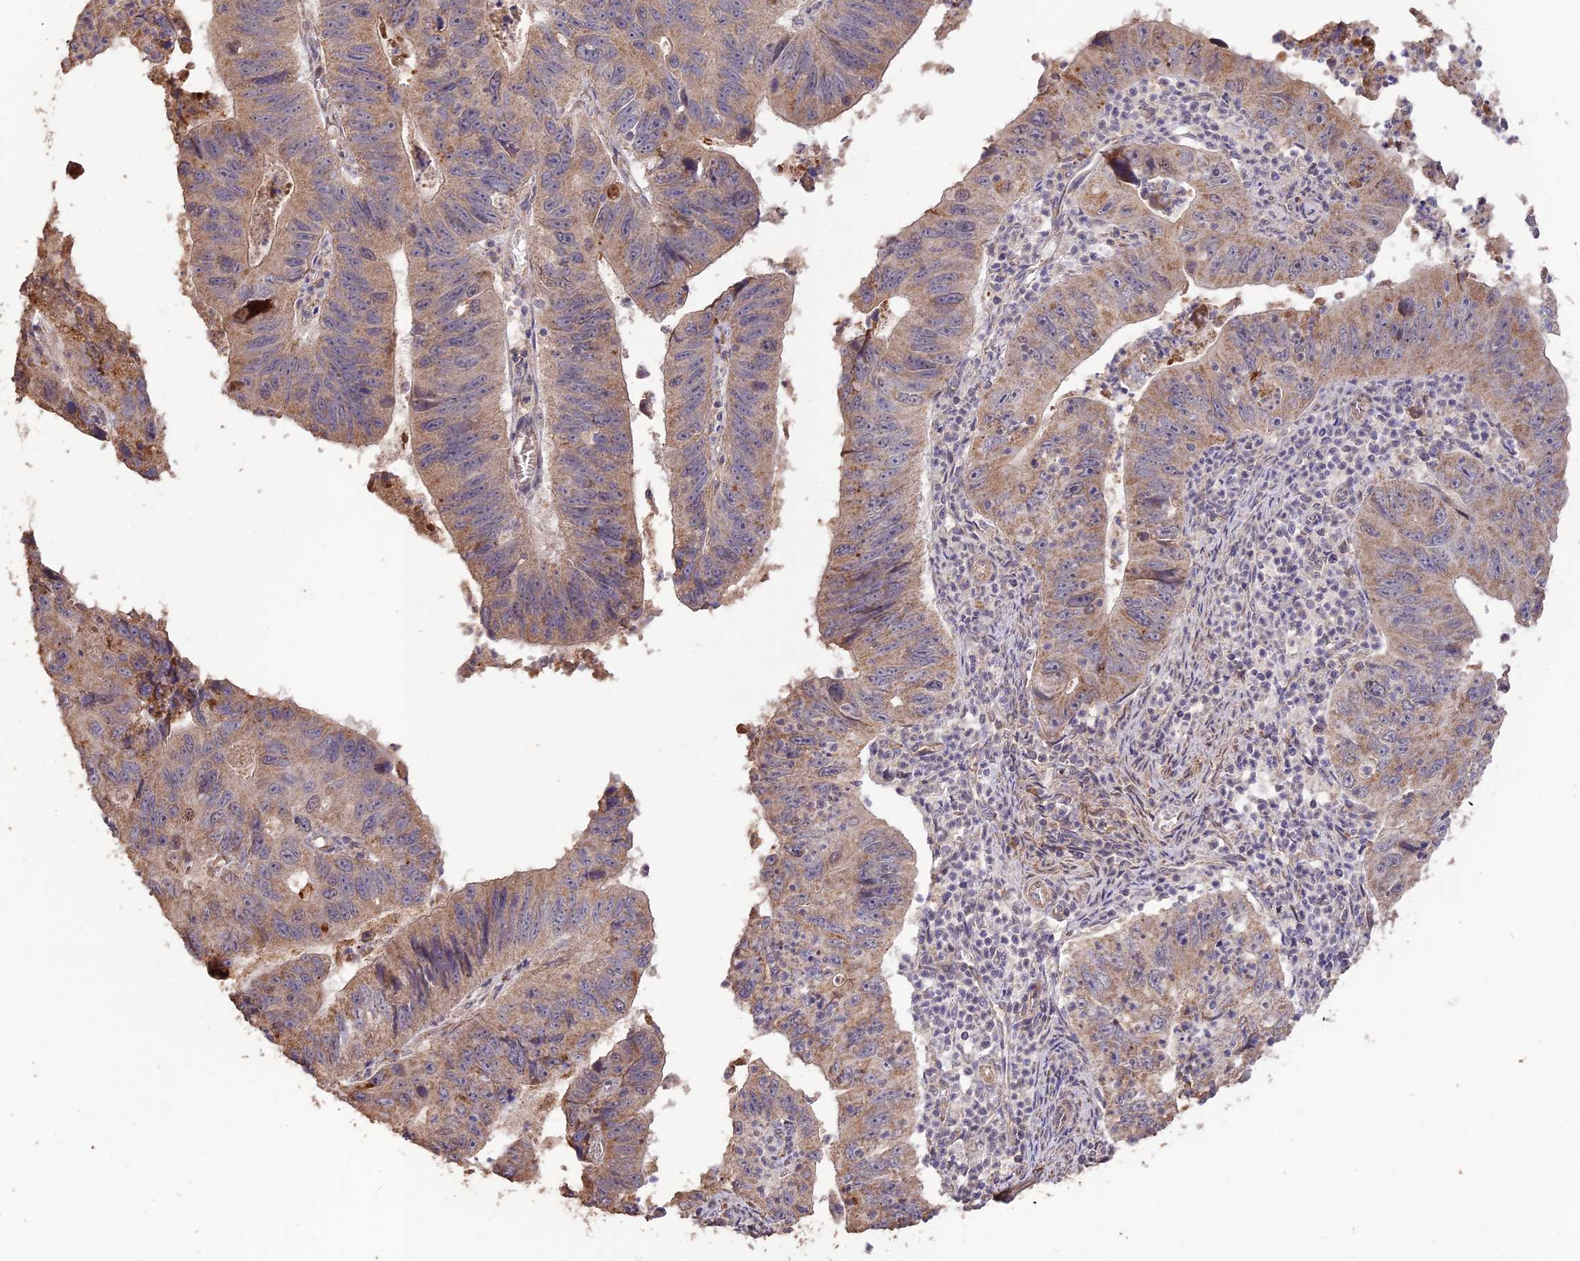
{"staining": {"intensity": "moderate", "quantity": "25%-75%", "location": "cytoplasmic/membranous"}, "tissue": "stomach cancer", "cell_type": "Tumor cells", "image_type": "cancer", "snomed": [{"axis": "morphology", "description": "Adenocarcinoma, NOS"}, {"axis": "topography", "description": "Stomach"}], "caption": "Tumor cells demonstrate moderate cytoplasmic/membranous expression in about 25%-75% of cells in stomach adenocarcinoma. The protein is stained brown, and the nuclei are stained in blue (DAB (3,3'-diaminobenzidine) IHC with brightfield microscopy, high magnification).", "gene": "LAYN", "patient": {"sex": "male", "age": 59}}